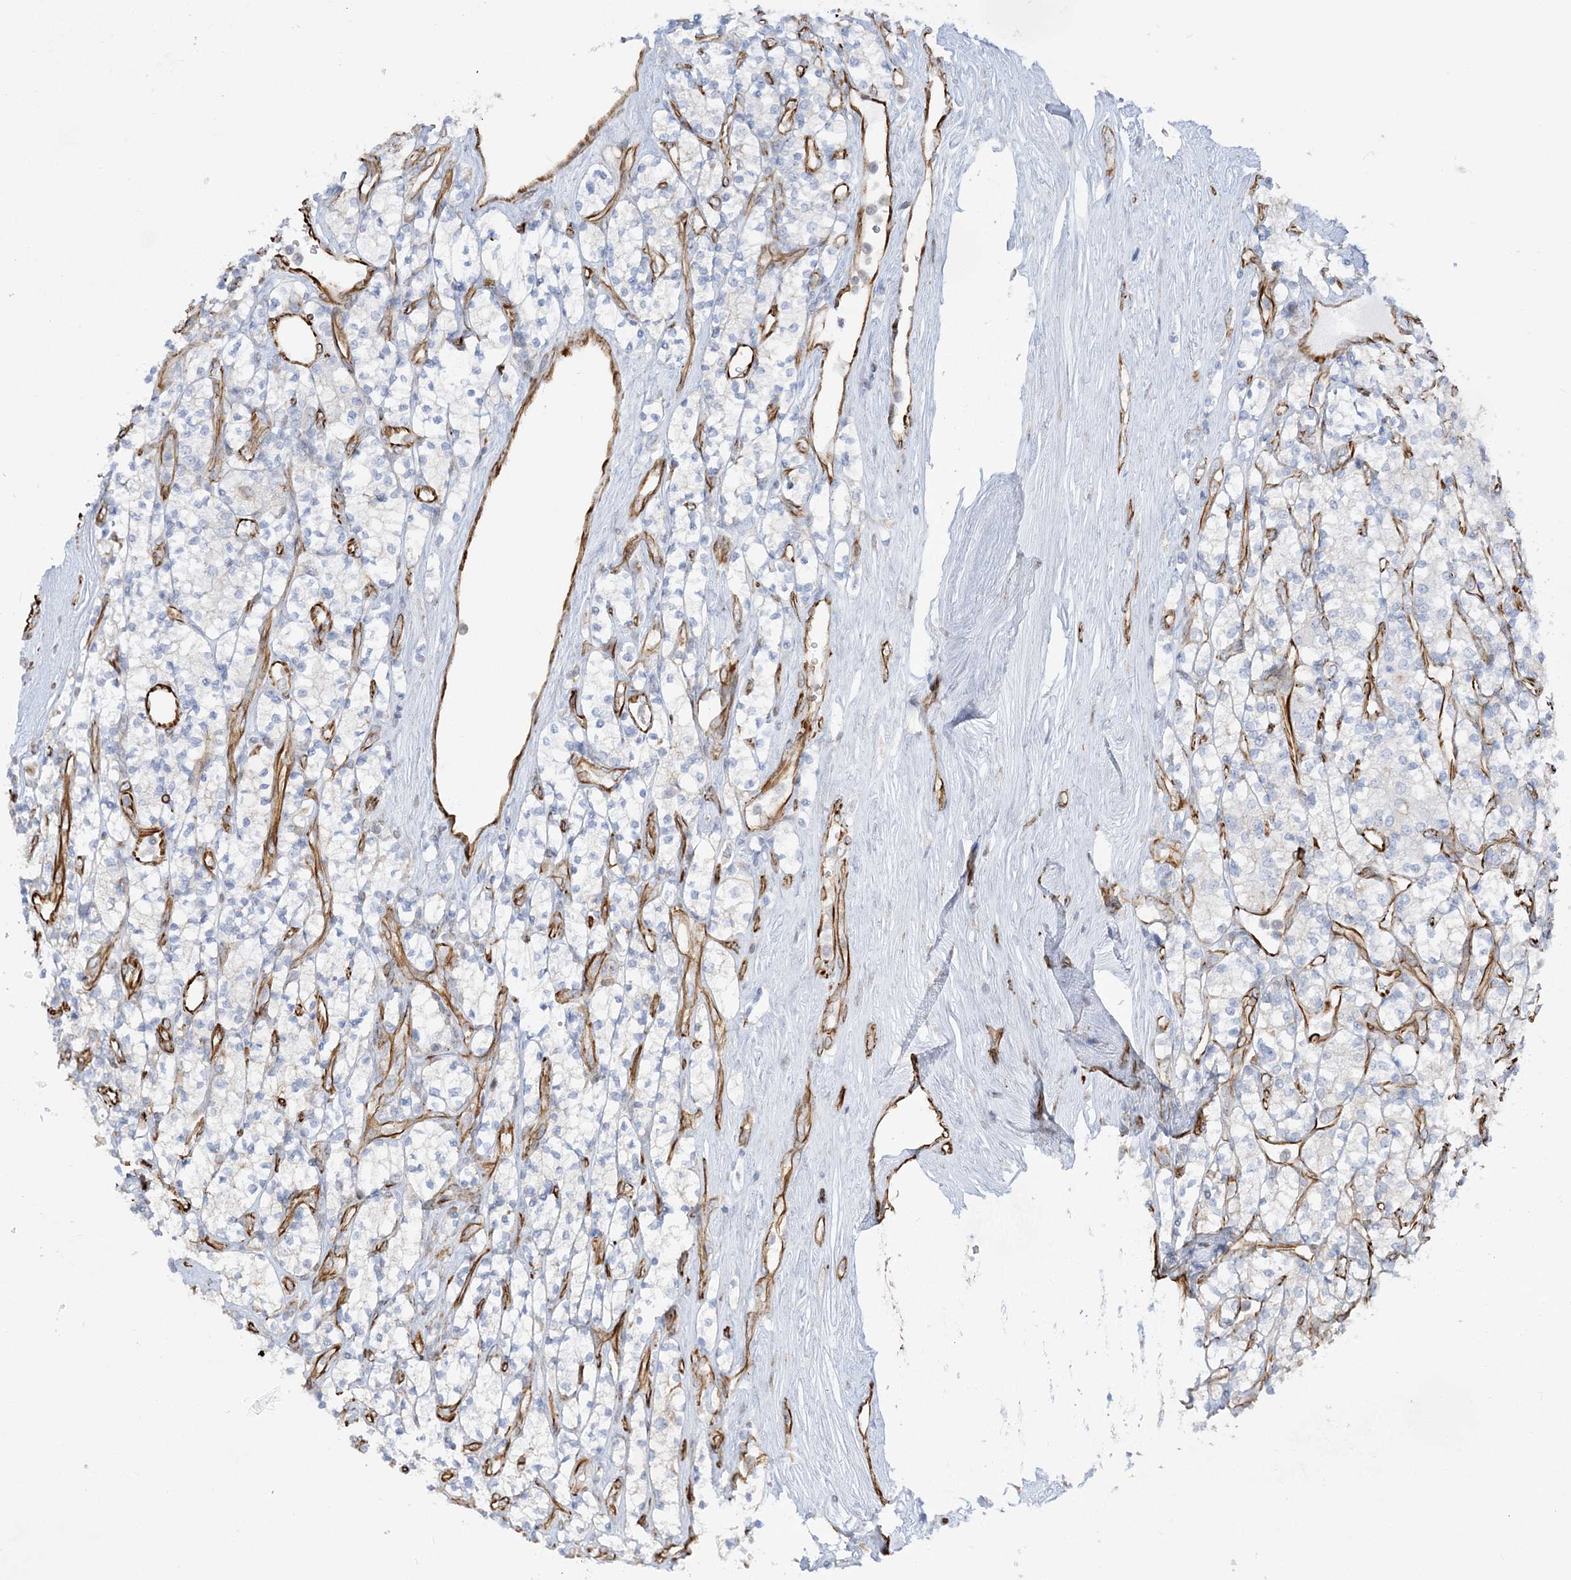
{"staining": {"intensity": "negative", "quantity": "none", "location": "none"}, "tissue": "renal cancer", "cell_type": "Tumor cells", "image_type": "cancer", "snomed": [{"axis": "morphology", "description": "Adenocarcinoma, NOS"}, {"axis": "topography", "description": "Kidney"}], "caption": "Renal cancer (adenocarcinoma) stained for a protein using immunohistochemistry (IHC) shows no staining tumor cells.", "gene": "SCLT1", "patient": {"sex": "male", "age": 77}}